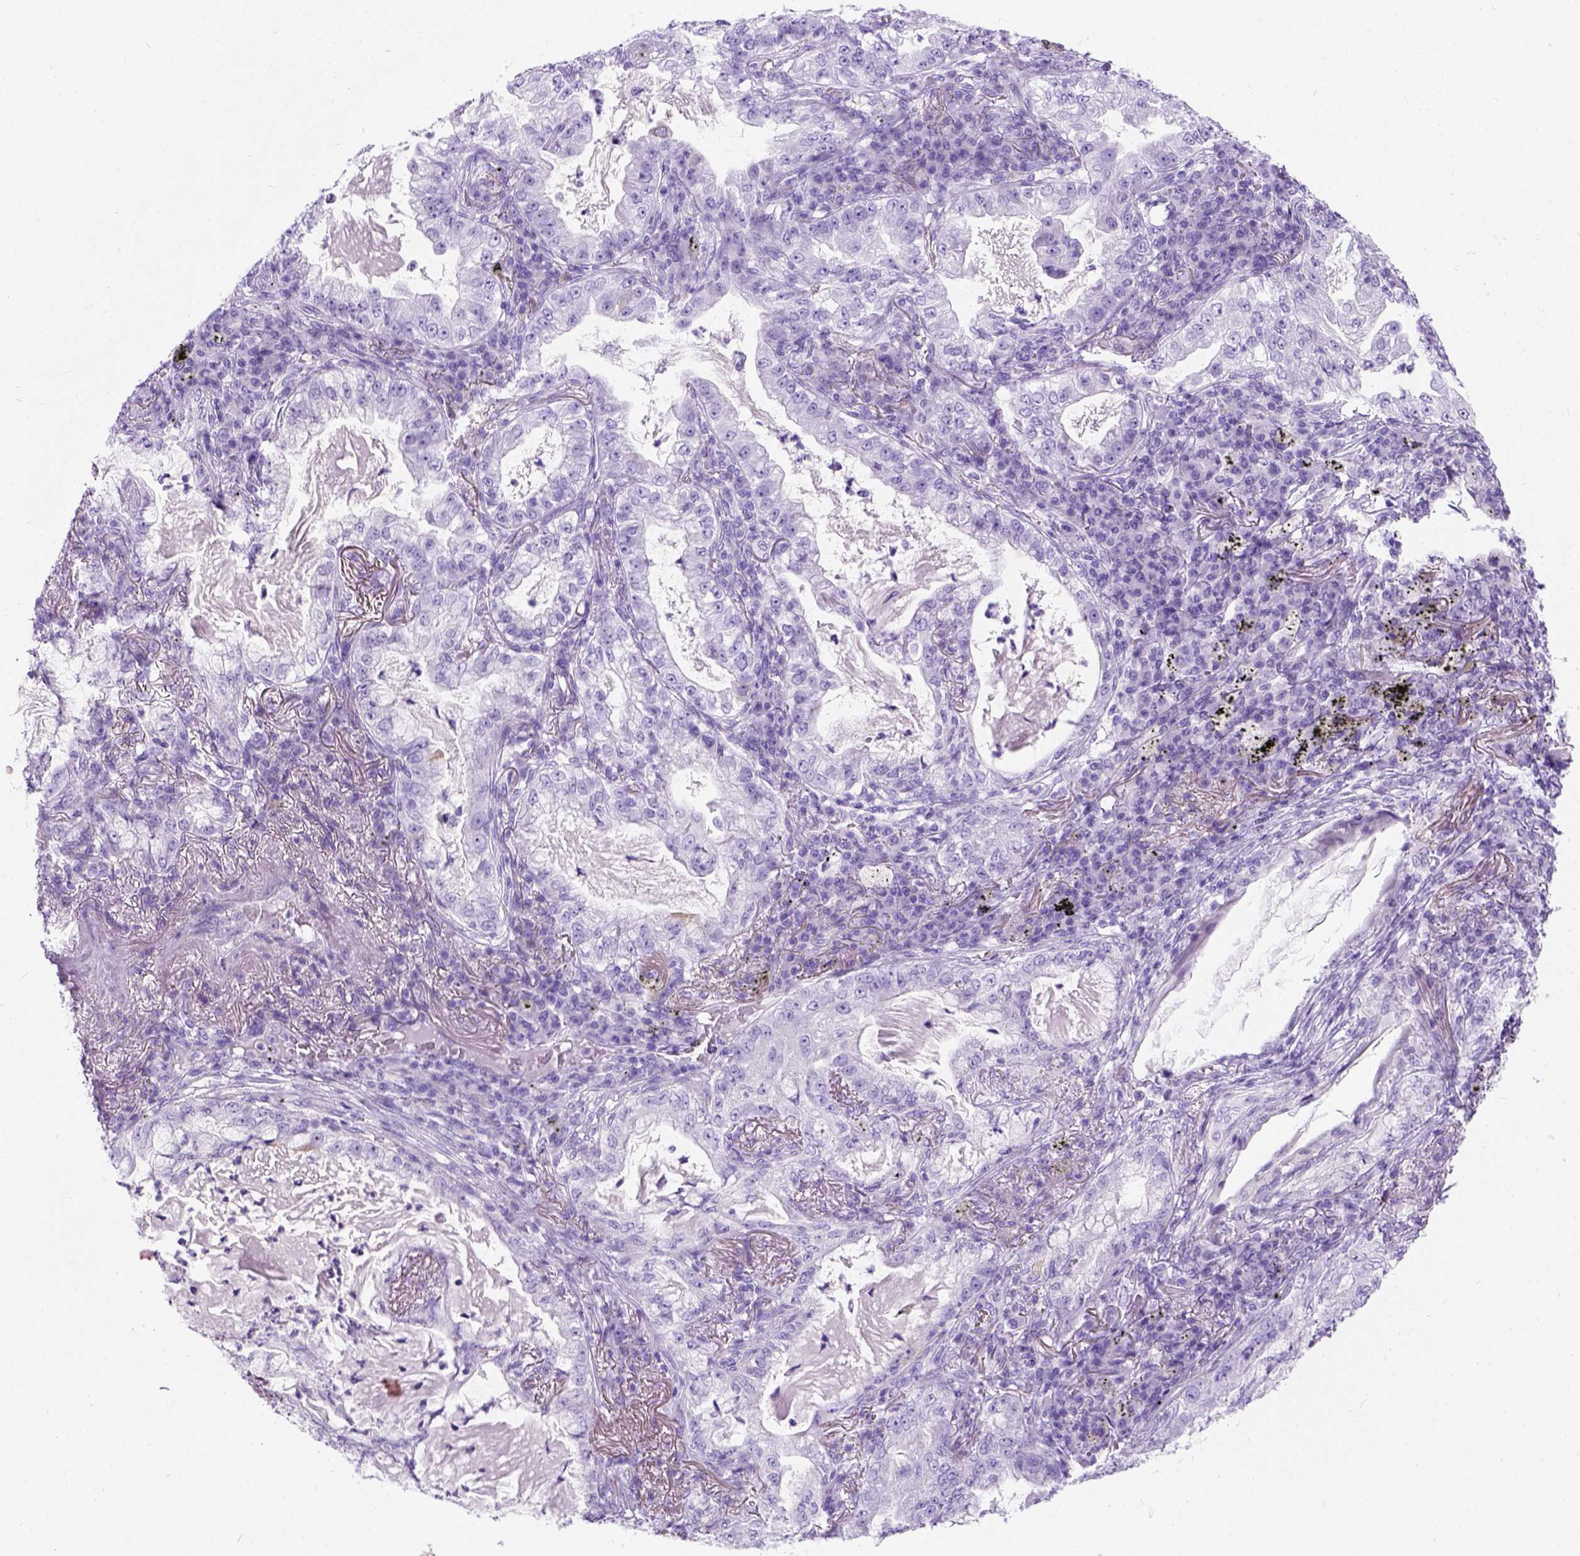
{"staining": {"intensity": "negative", "quantity": "none", "location": "none"}, "tissue": "lung cancer", "cell_type": "Tumor cells", "image_type": "cancer", "snomed": [{"axis": "morphology", "description": "Adenocarcinoma, NOS"}, {"axis": "topography", "description": "Lung"}], "caption": "There is no significant expression in tumor cells of lung cancer (adenocarcinoma). The staining is performed using DAB (3,3'-diaminobenzidine) brown chromogen with nuclei counter-stained in using hematoxylin.", "gene": "C7orf57", "patient": {"sex": "female", "age": 73}}